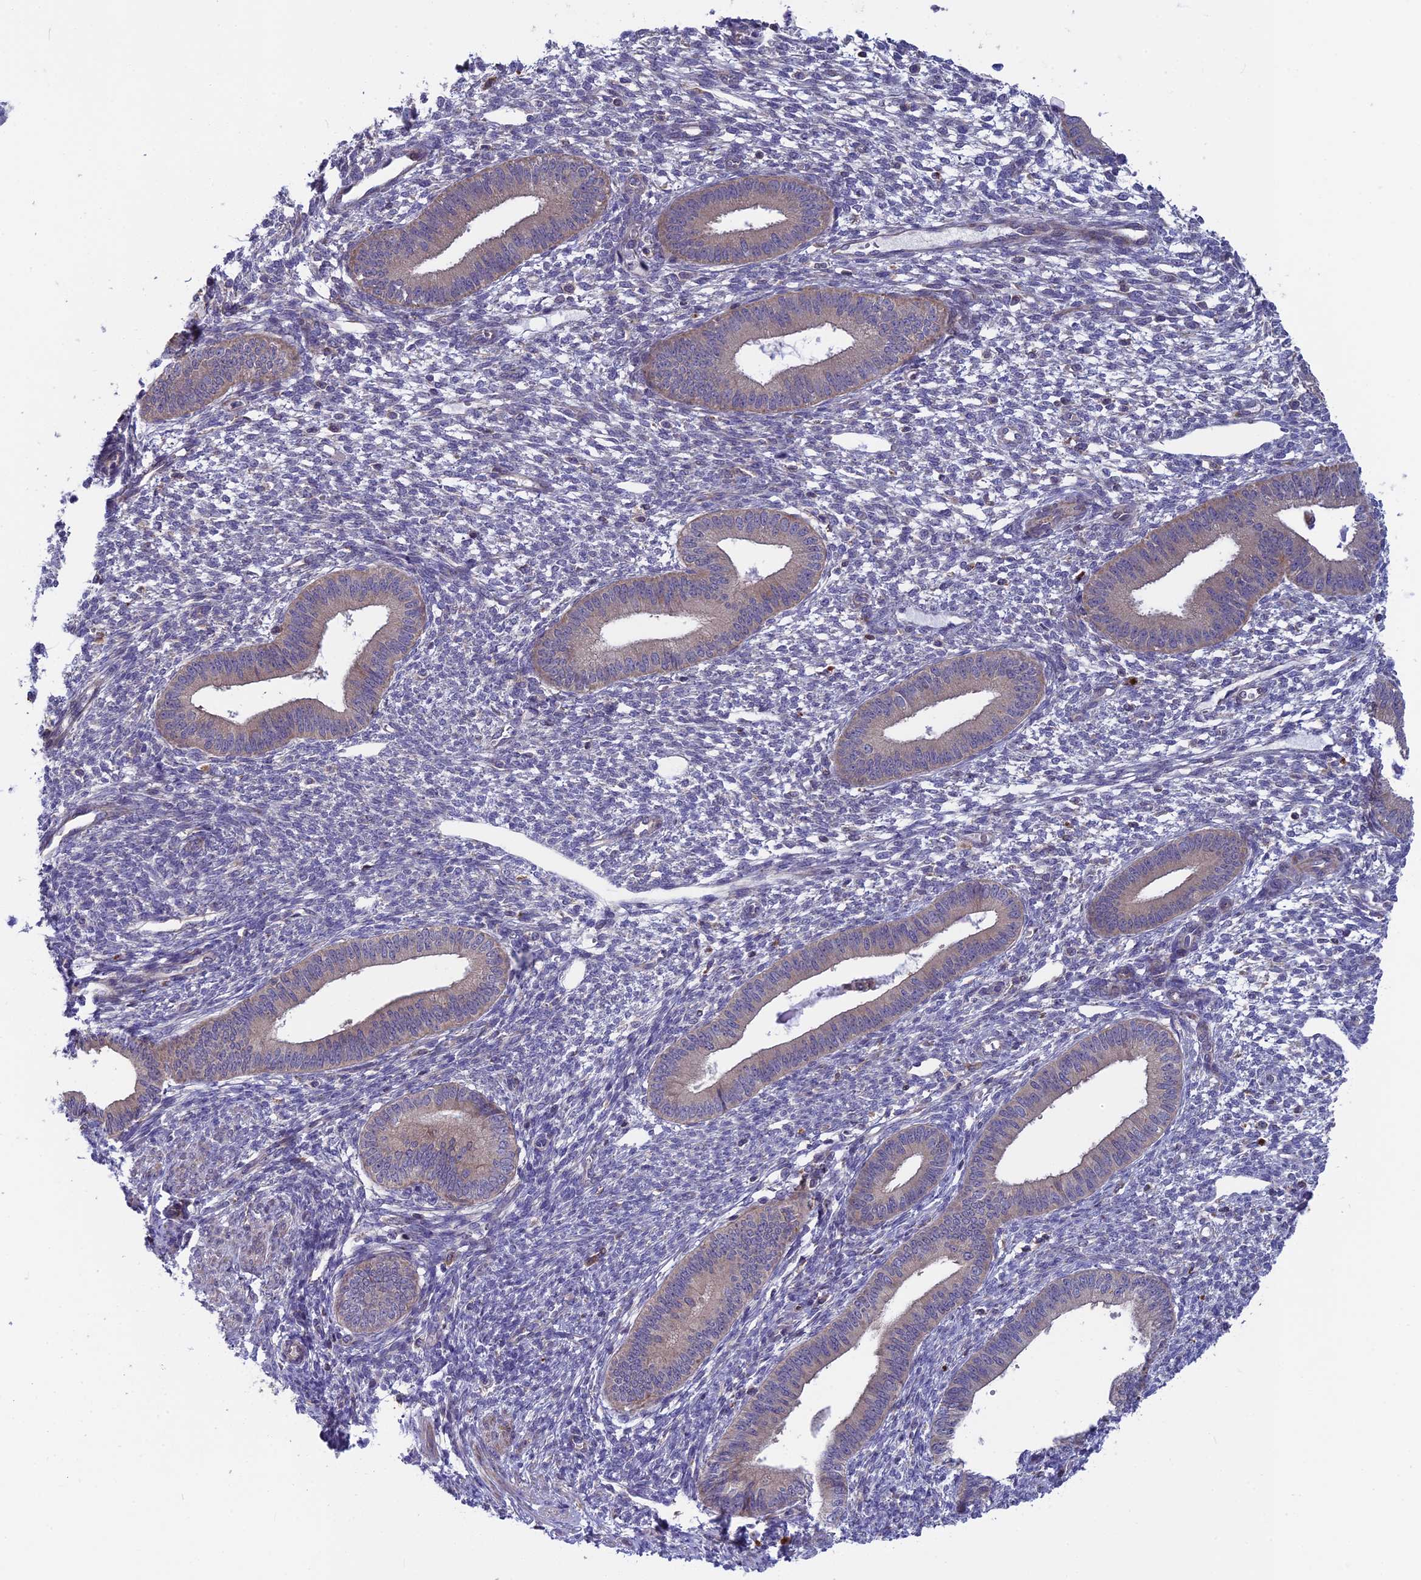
{"staining": {"intensity": "negative", "quantity": "none", "location": "none"}, "tissue": "endometrium", "cell_type": "Cells in endometrial stroma", "image_type": "normal", "snomed": [{"axis": "morphology", "description": "Normal tissue, NOS"}, {"axis": "topography", "description": "Endometrium"}], "caption": "DAB immunohistochemical staining of normal human endometrium displays no significant staining in cells in endometrial stroma. Nuclei are stained in blue.", "gene": "BLTP2", "patient": {"sex": "female", "age": 46}}